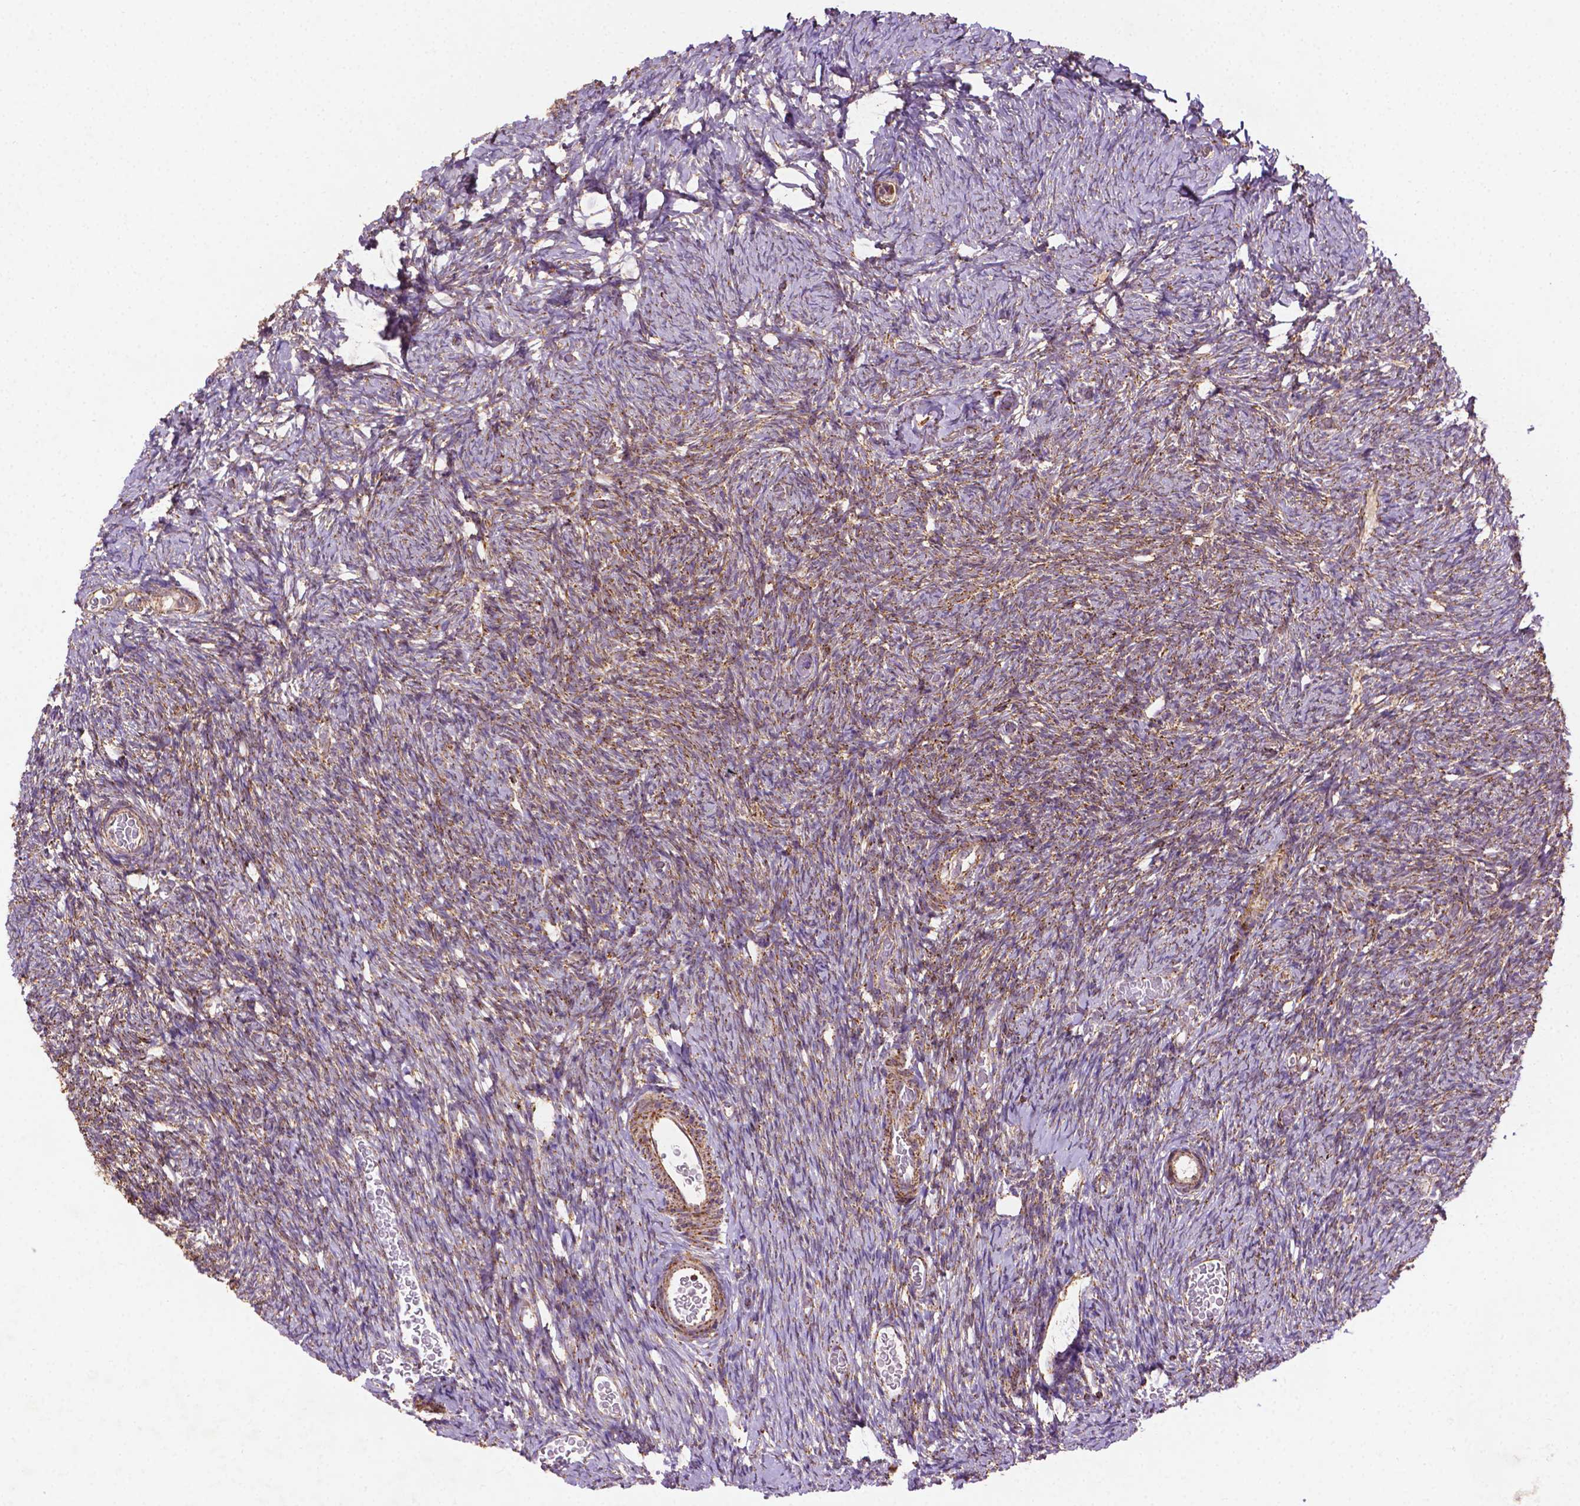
{"staining": {"intensity": "moderate", "quantity": ">75%", "location": "cytoplasmic/membranous"}, "tissue": "ovary", "cell_type": "Ovarian stroma cells", "image_type": "normal", "snomed": [{"axis": "morphology", "description": "Normal tissue, NOS"}, {"axis": "topography", "description": "Ovary"}], "caption": "Normal ovary shows moderate cytoplasmic/membranous staining in approximately >75% of ovarian stroma cells (Stains: DAB (3,3'-diaminobenzidine) in brown, nuclei in blue, Microscopy: brightfield microscopy at high magnification)..", "gene": "ILVBL", "patient": {"sex": "female", "age": 39}}